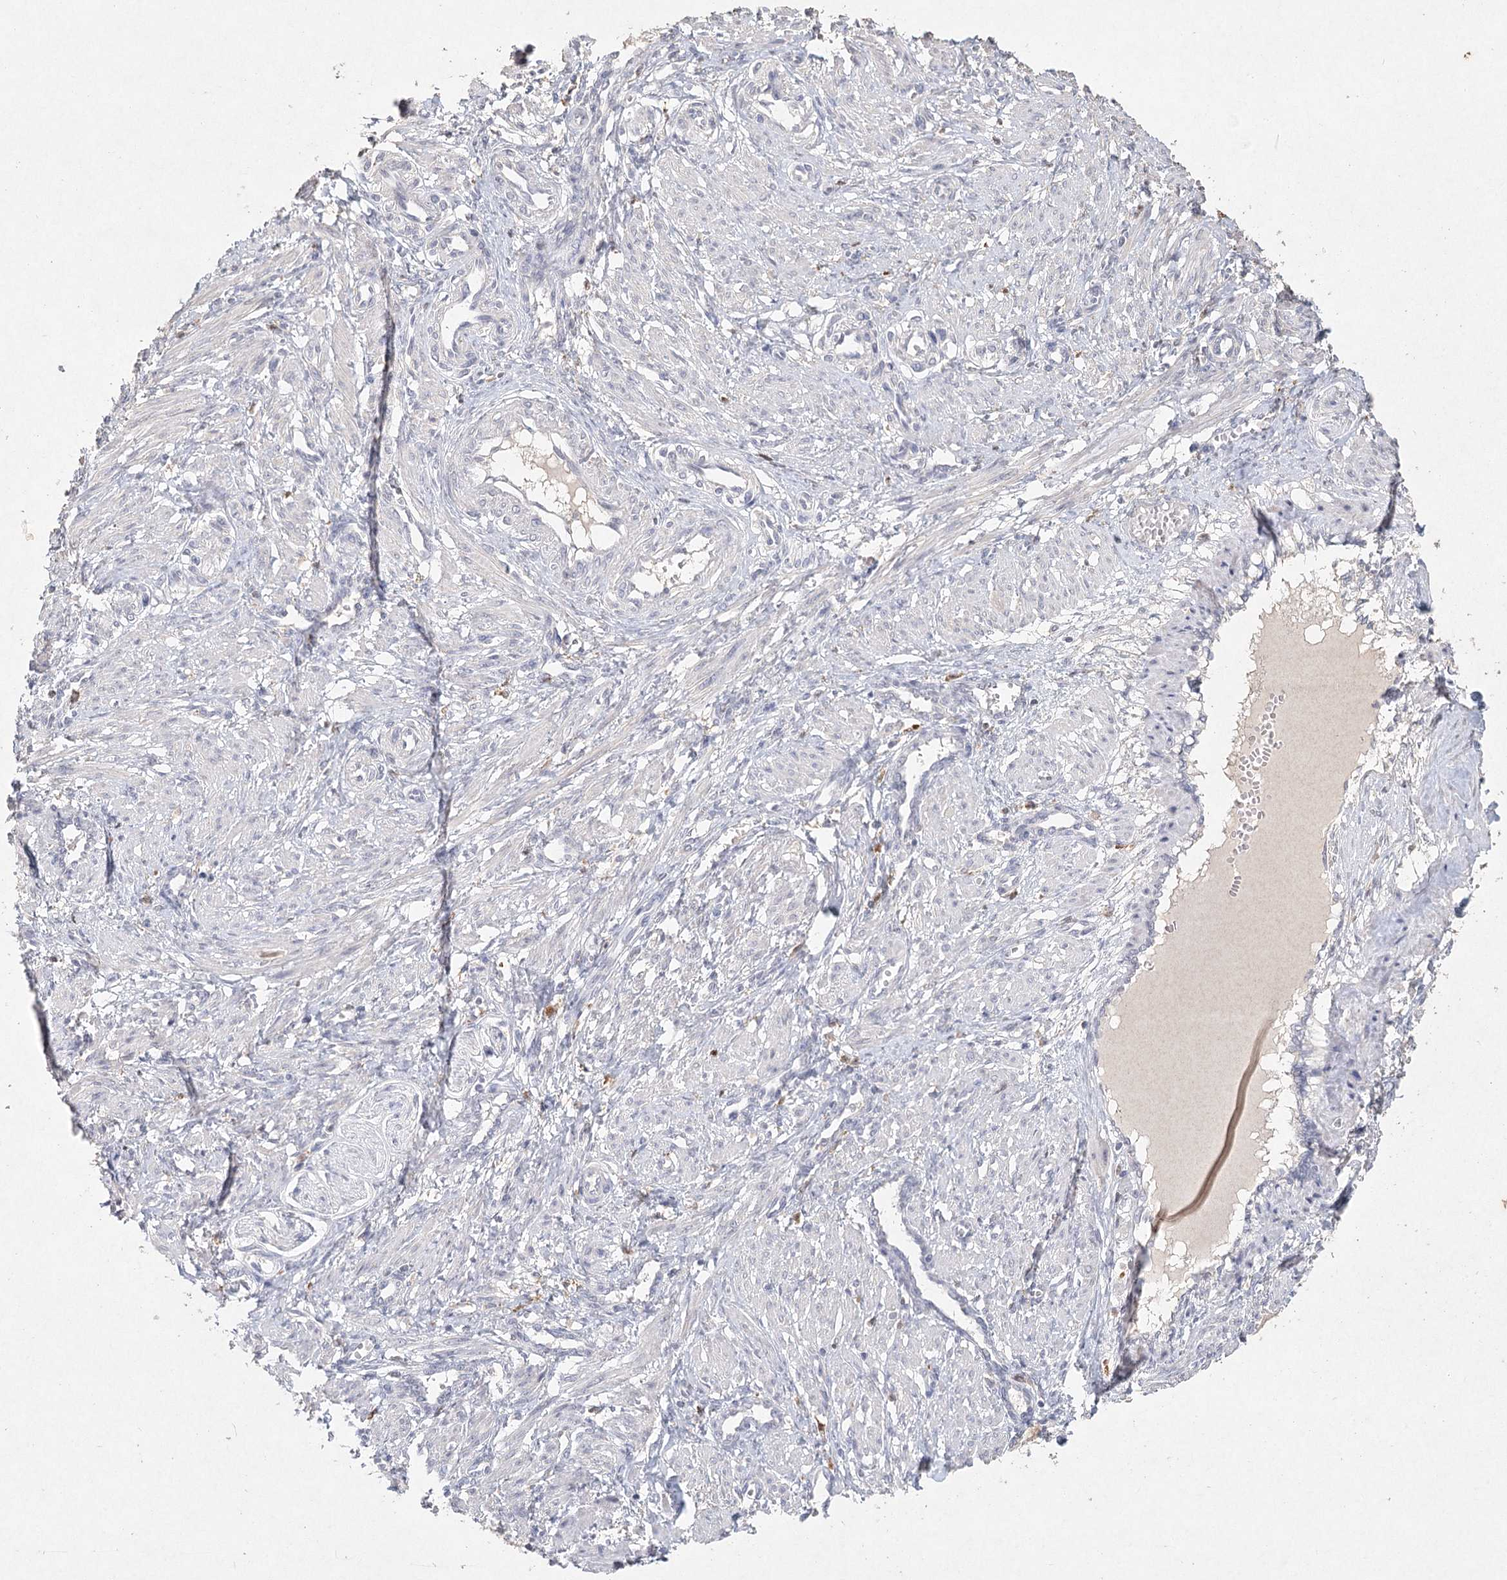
{"staining": {"intensity": "negative", "quantity": "none", "location": "none"}, "tissue": "smooth muscle", "cell_type": "Smooth muscle cells", "image_type": "normal", "snomed": [{"axis": "morphology", "description": "Normal tissue, NOS"}, {"axis": "topography", "description": "Endometrium"}], "caption": "Immunohistochemistry of normal smooth muscle shows no expression in smooth muscle cells.", "gene": "ARSI", "patient": {"sex": "female", "age": 33}}